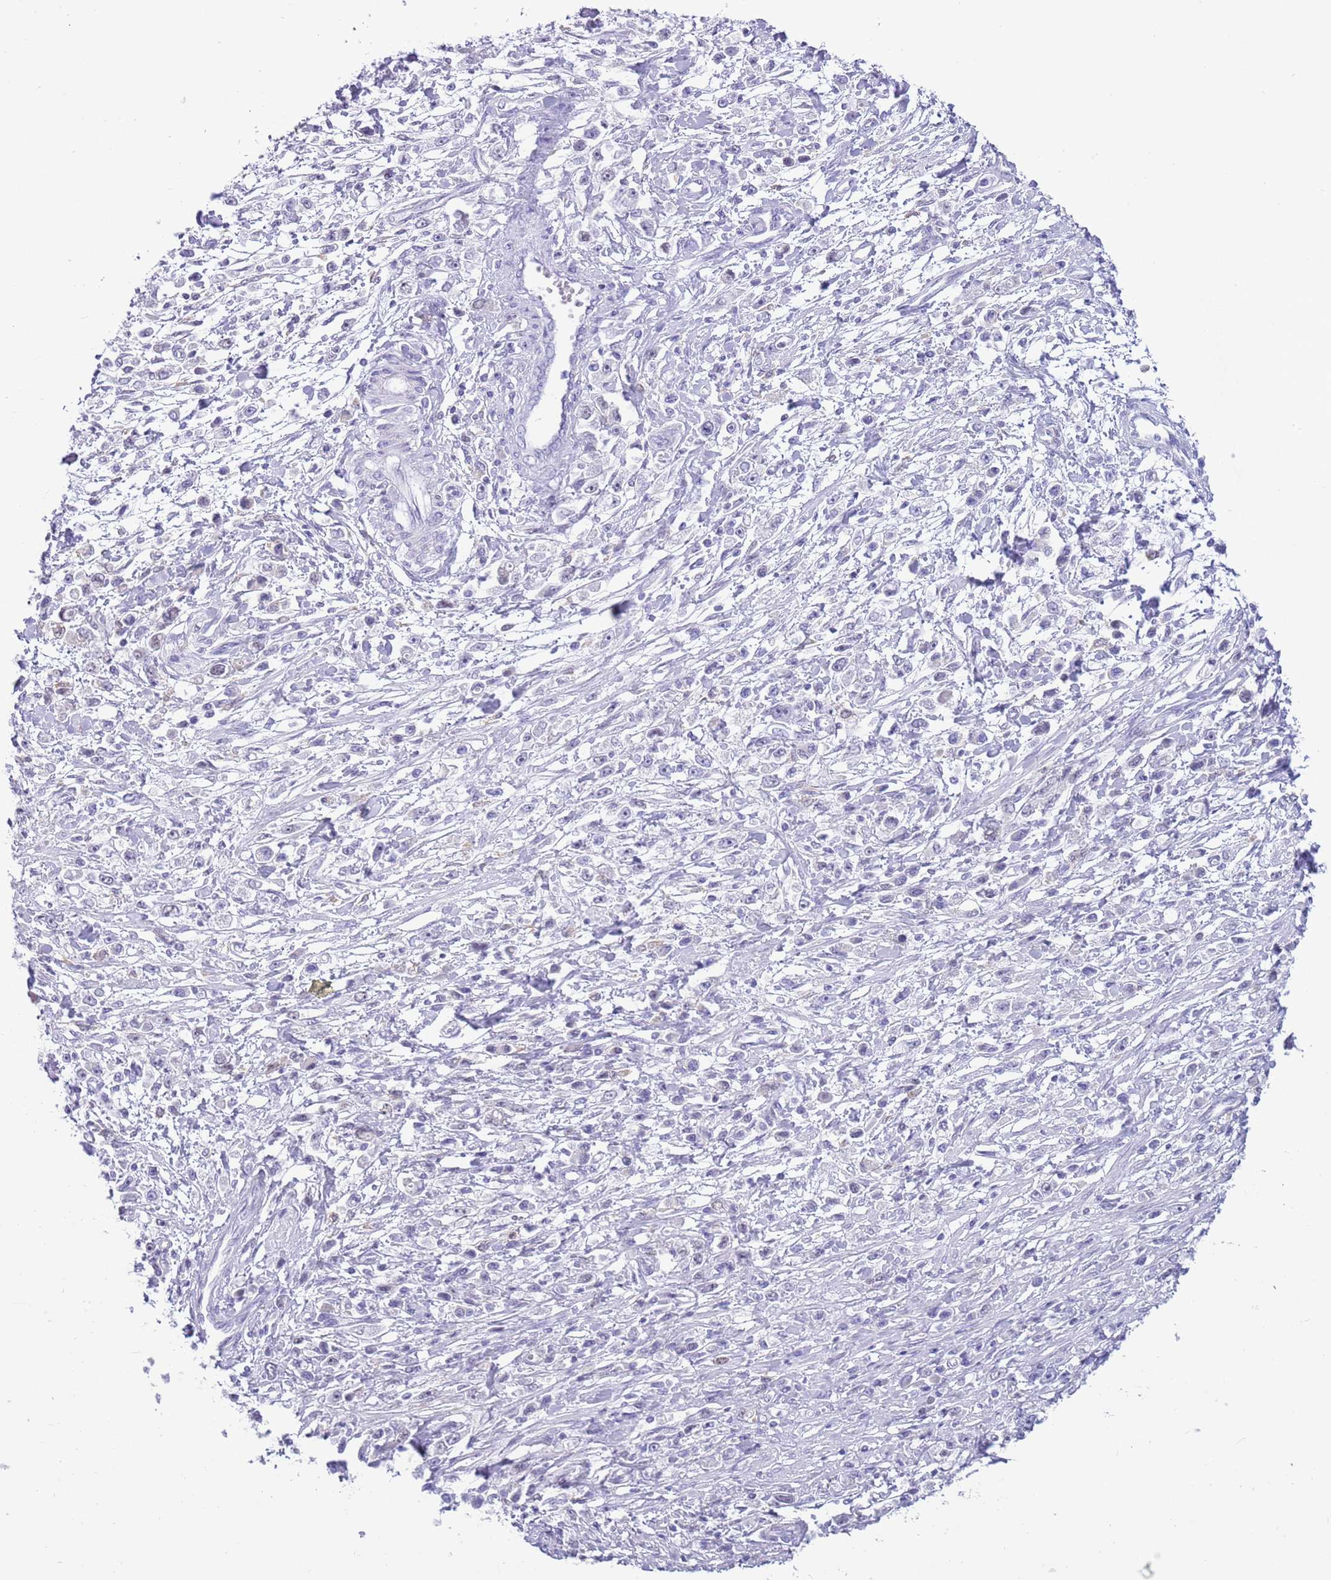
{"staining": {"intensity": "negative", "quantity": "none", "location": "none"}, "tissue": "stomach cancer", "cell_type": "Tumor cells", "image_type": "cancer", "snomed": [{"axis": "morphology", "description": "Adenocarcinoma, NOS"}, {"axis": "topography", "description": "Stomach"}], "caption": "IHC micrograph of neoplastic tissue: stomach cancer stained with DAB displays no significant protein expression in tumor cells.", "gene": "PPP1R17", "patient": {"sex": "female", "age": 59}}